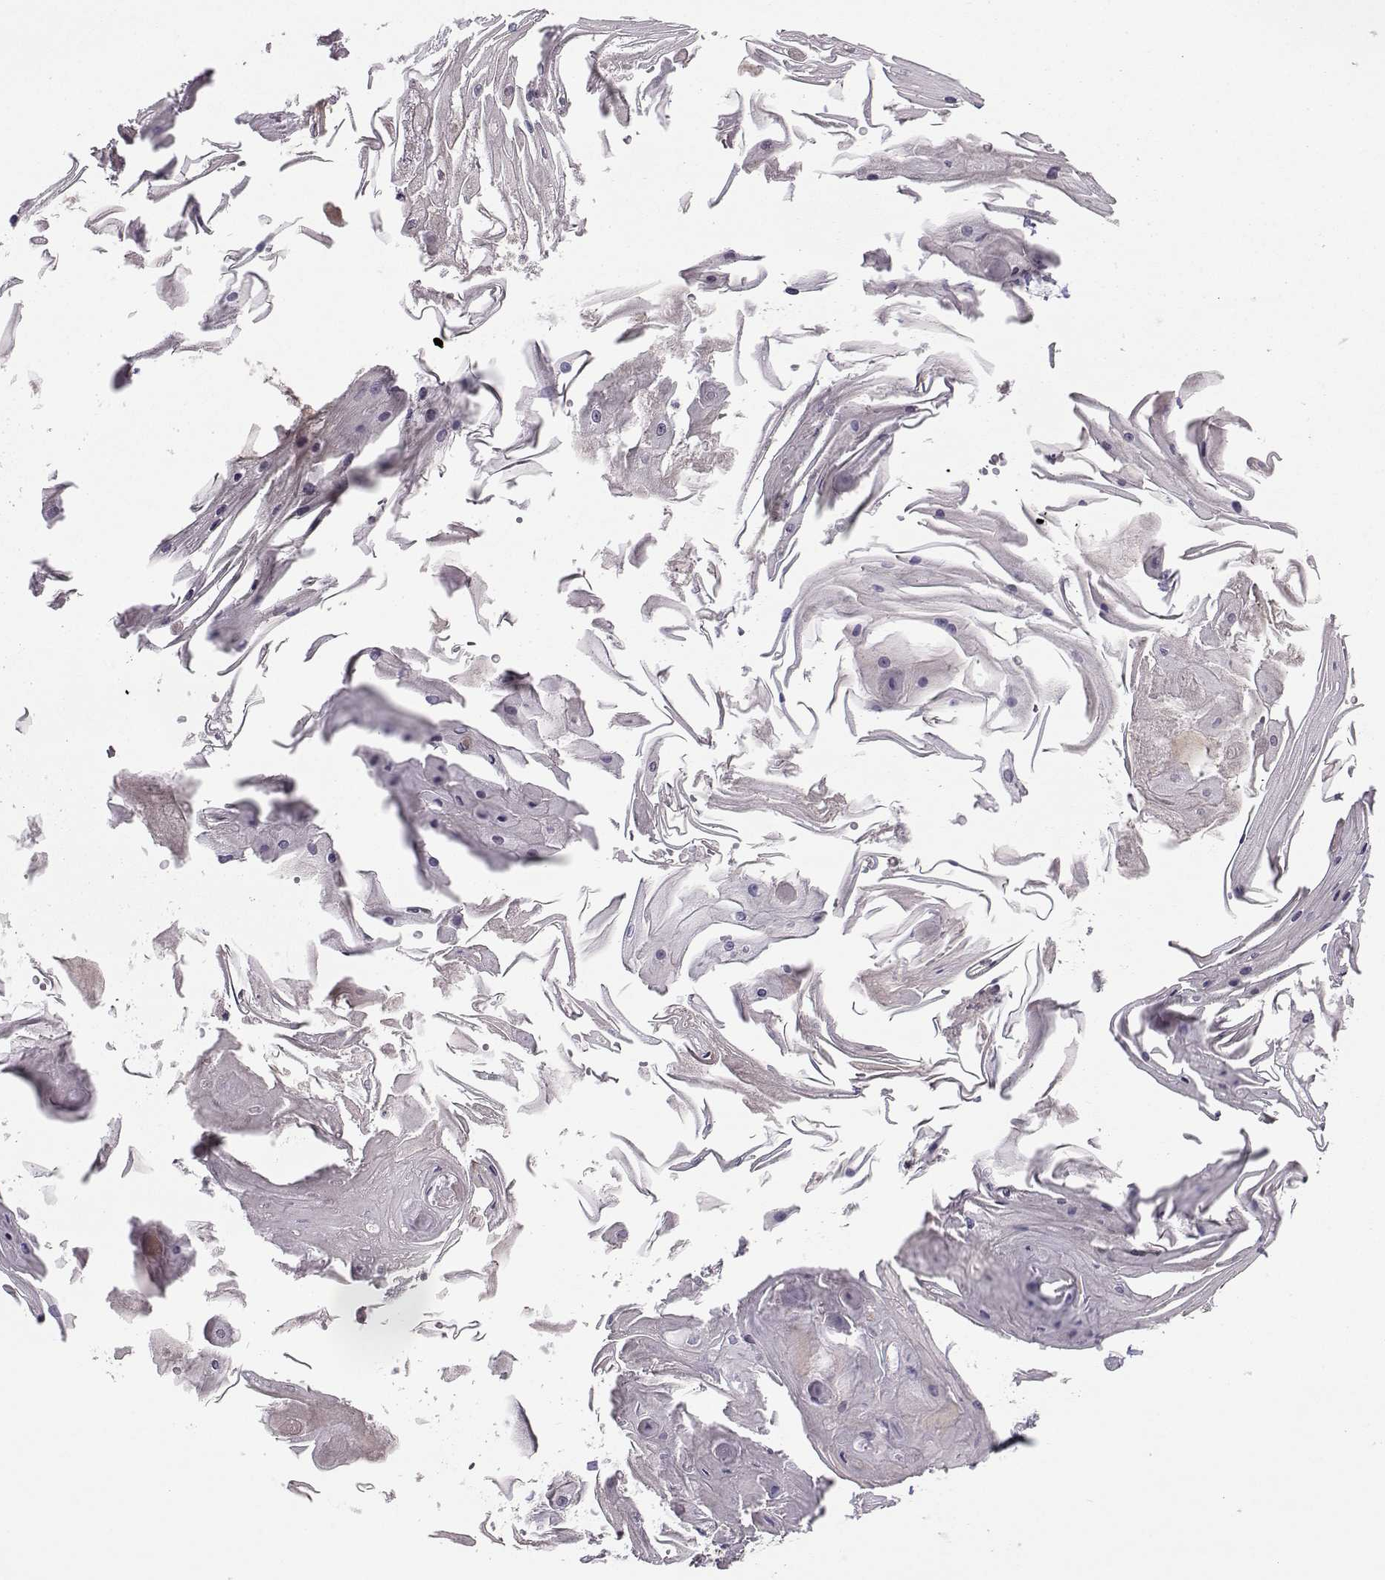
{"staining": {"intensity": "negative", "quantity": "none", "location": "none"}, "tissue": "skin cancer", "cell_type": "Tumor cells", "image_type": "cancer", "snomed": [{"axis": "morphology", "description": "Squamous cell carcinoma, NOS"}, {"axis": "topography", "description": "Skin"}], "caption": "An IHC histopathology image of skin cancer (squamous cell carcinoma) is shown. There is no staining in tumor cells of skin cancer (squamous cell carcinoma).", "gene": "NECAB3", "patient": {"sex": "male", "age": 70}}